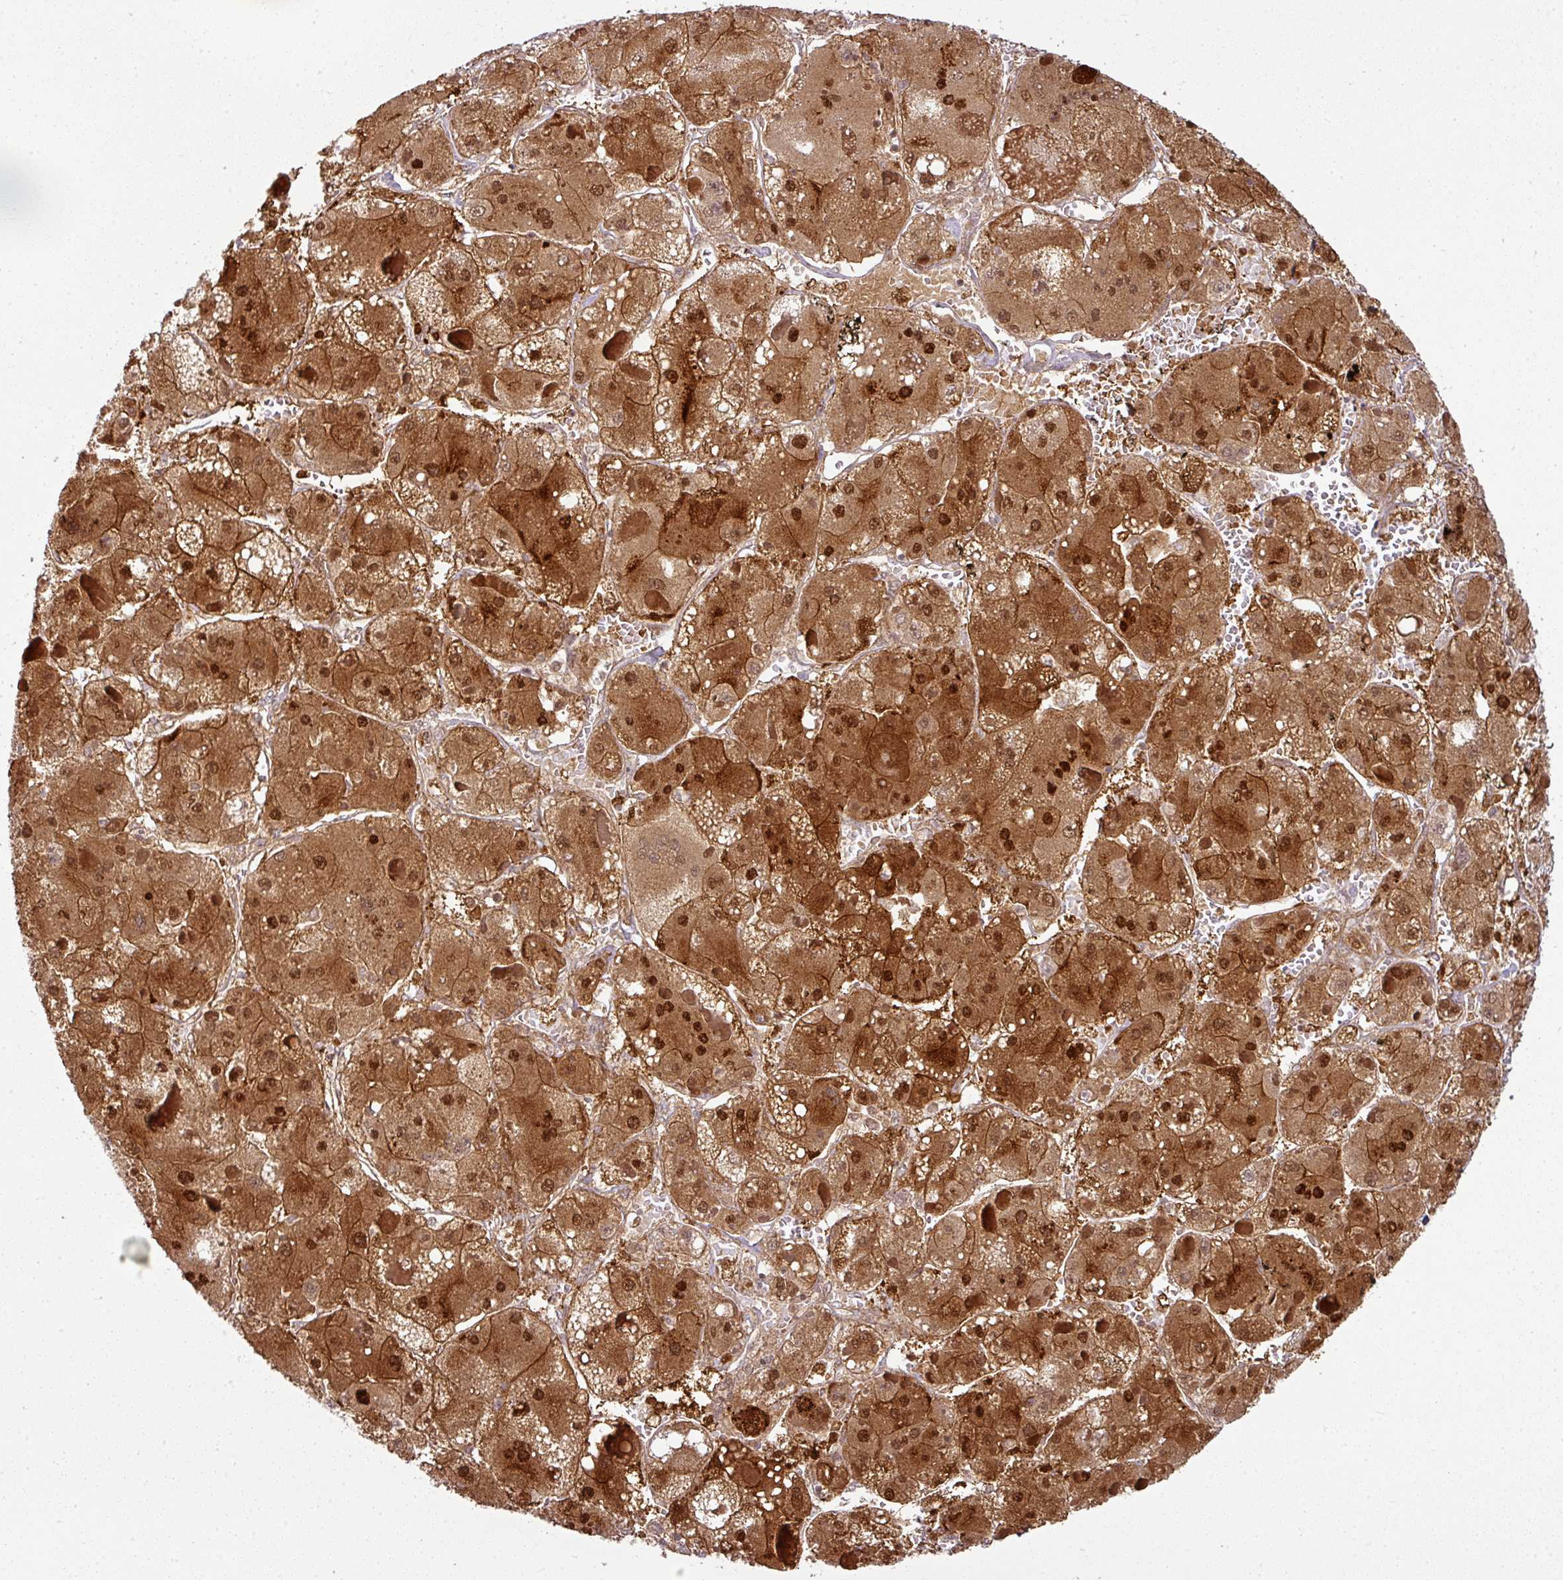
{"staining": {"intensity": "strong", "quantity": ">75%", "location": "cytoplasmic/membranous,nuclear"}, "tissue": "liver cancer", "cell_type": "Tumor cells", "image_type": "cancer", "snomed": [{"axis": "morphology", "description": "Carcinoma, Hepatocellular, NOS"}, {"axis": "topography", "description": "Liver"}], "caption": "Strong cytoplasmic/membranous and nuclear protein expression is present in approximately >75% of tumor cells in liver hepatocellular carcinoma.", "gene": "ATAT1", "patient": {"sex": "female", "age": 73}}